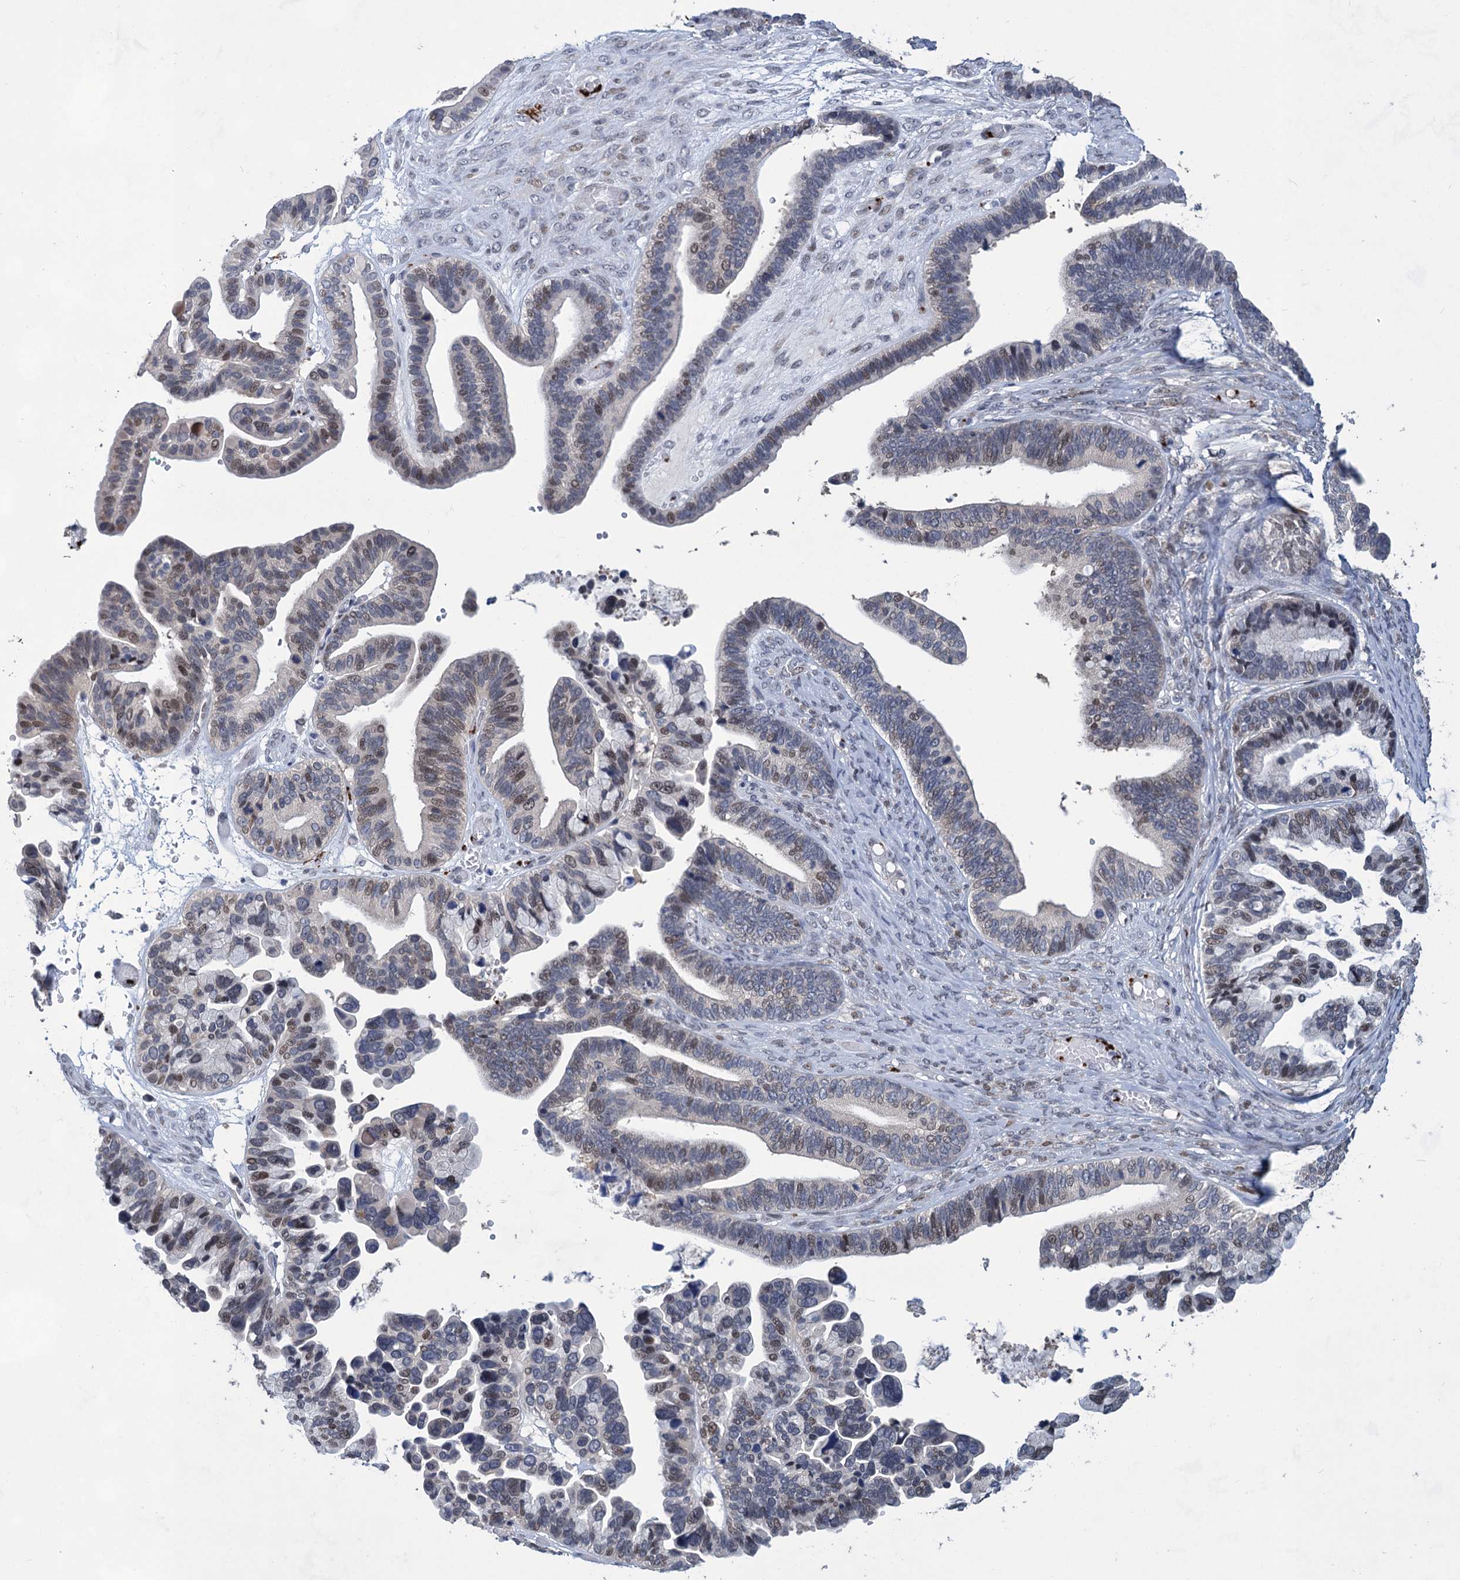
{"staining": {"intensity": "weak", "quantity": "25%-75%", "location": "nuclear"}, "tissue": "ovarian cancer", "cell_type": "Tumor cells", "image_type": "cancer", "snomed": [{"axis": "morphology", "description": "Cystadenocarcinoma, serous, NOS"}, {"axis": "topography", "description": "Ovary"}], "caption": "Human serous cystadenocarcinoma (ovarian) stained with a protein marker shows weak staining in tumor cells.", "gene": "MON2", "patient": {"sex": "female", "age": 56}}